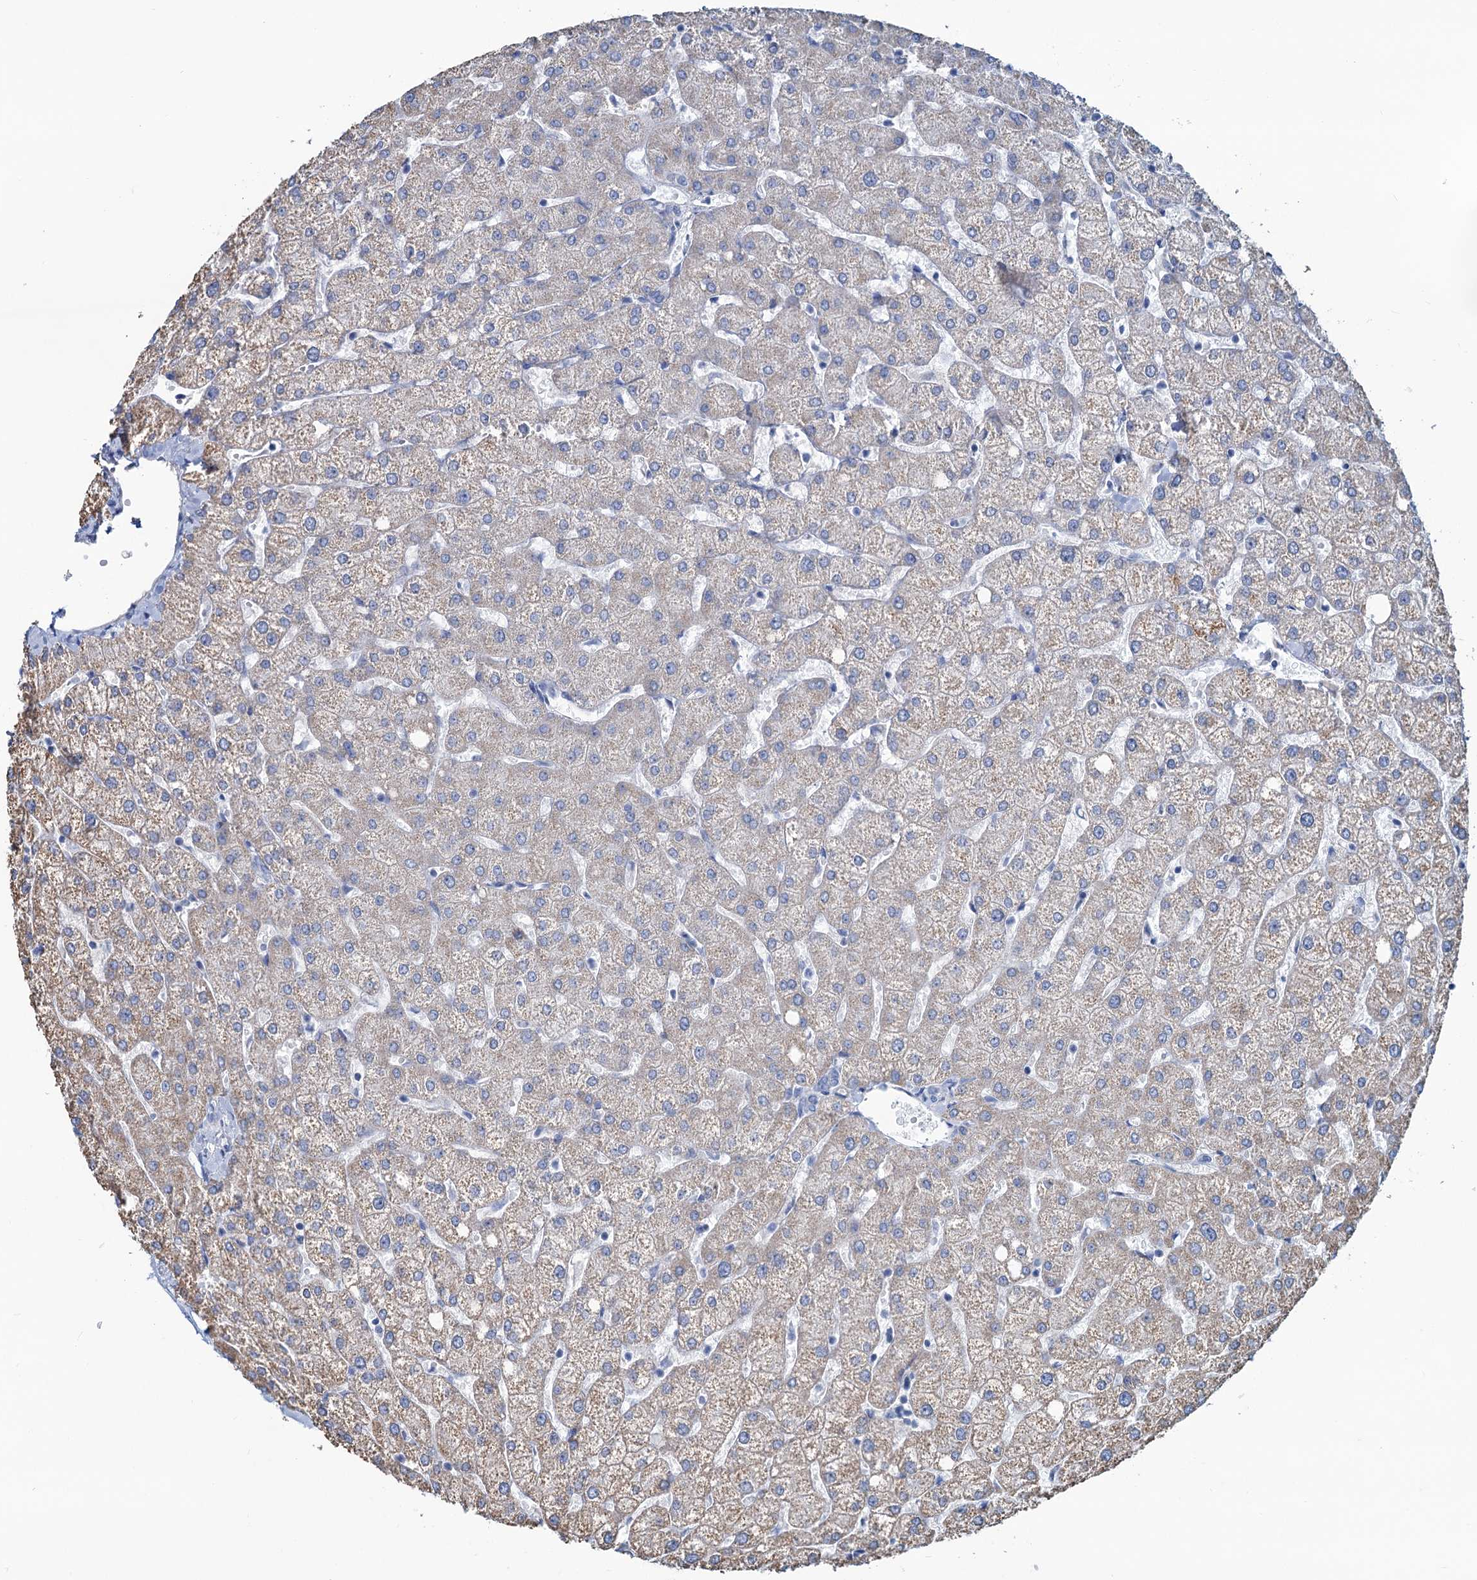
{"staining": {"intensity": "negative", "quantity": "none", "location": "none"}, "tissue": "liver", "cell_type": "Cholangiocytes", "image_type": "normal", "snomed": [{"axis": "morphology", "description": "Normal tissue, NOS"}, {"axis": "topography", "description": "Liver"}], "caption": "Immunohistochemistry (IHC) micrograph of benign liver: human liver stained with DAB (3,3'-diaminobenzidine) exhibits no significant protein staining in cholangiocytes. The staining was performed using DAB to visualize the protein expression in brown, while the nuclei were stained in blue with hematoxylin (Magnification: 20x).", "gene": "SLC1A3", "patient": {"sex": "female", "age": 54}}